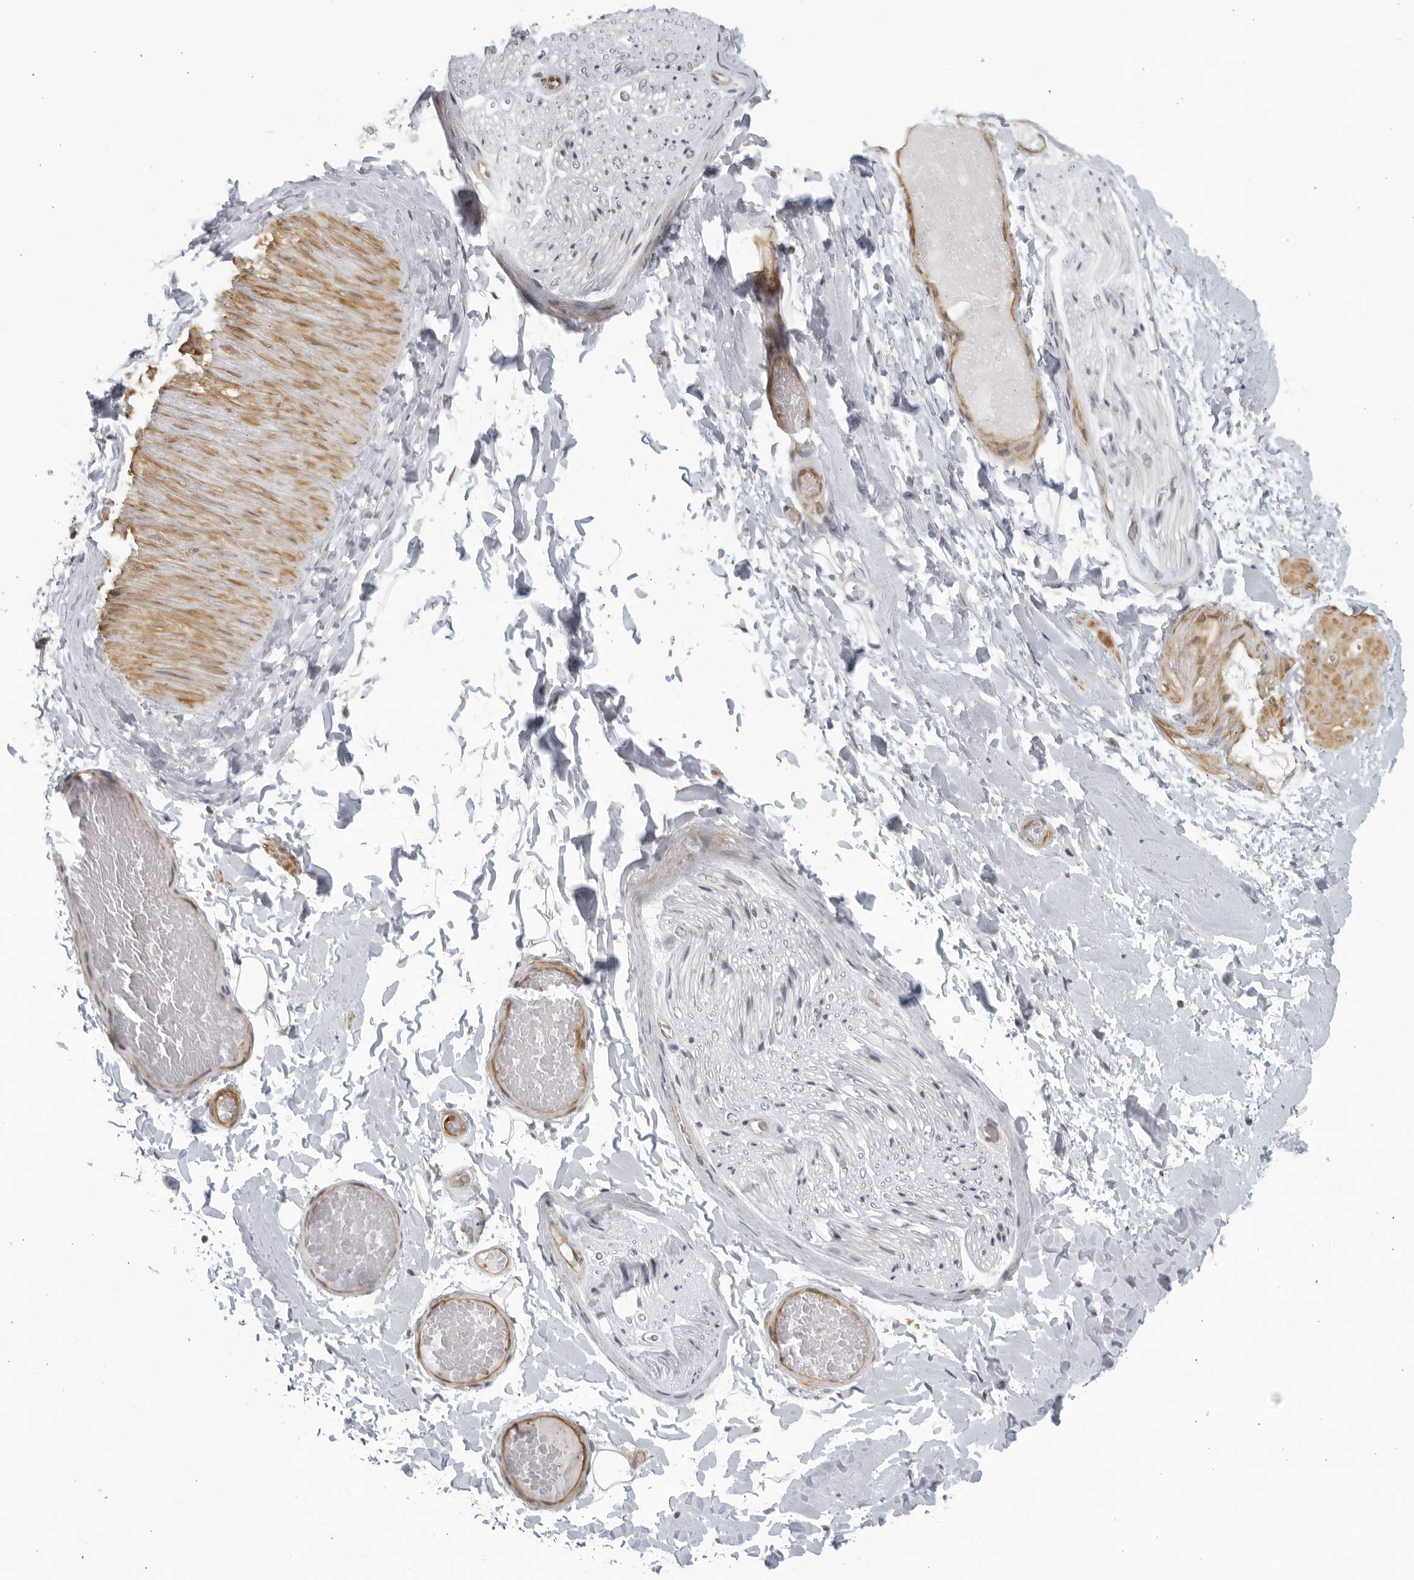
{"staining": {"intensity": "negative", "quantity": "none", "location": "none"}, "tissue": "adipose tissue", "cell_type": "Adipocytes", "image_type": "normal", "snomed": [{"axis": "morphology", "description": "Normal tissue, NOS"}, {"axis": "topography", "description": "Adipose tissue"}, {"axis": "topography", "description": "Vascular tissue"}, {"axis": "topography", "description": "Peripheral nerve tissue"}], "caption": "This is an immunohistochemistry photomicrograph of unremarkable adipose tissue. There is no staining in adipocytes.", "gene": "SERTAD4", "patient": {"sex": "male", "age": 25}}